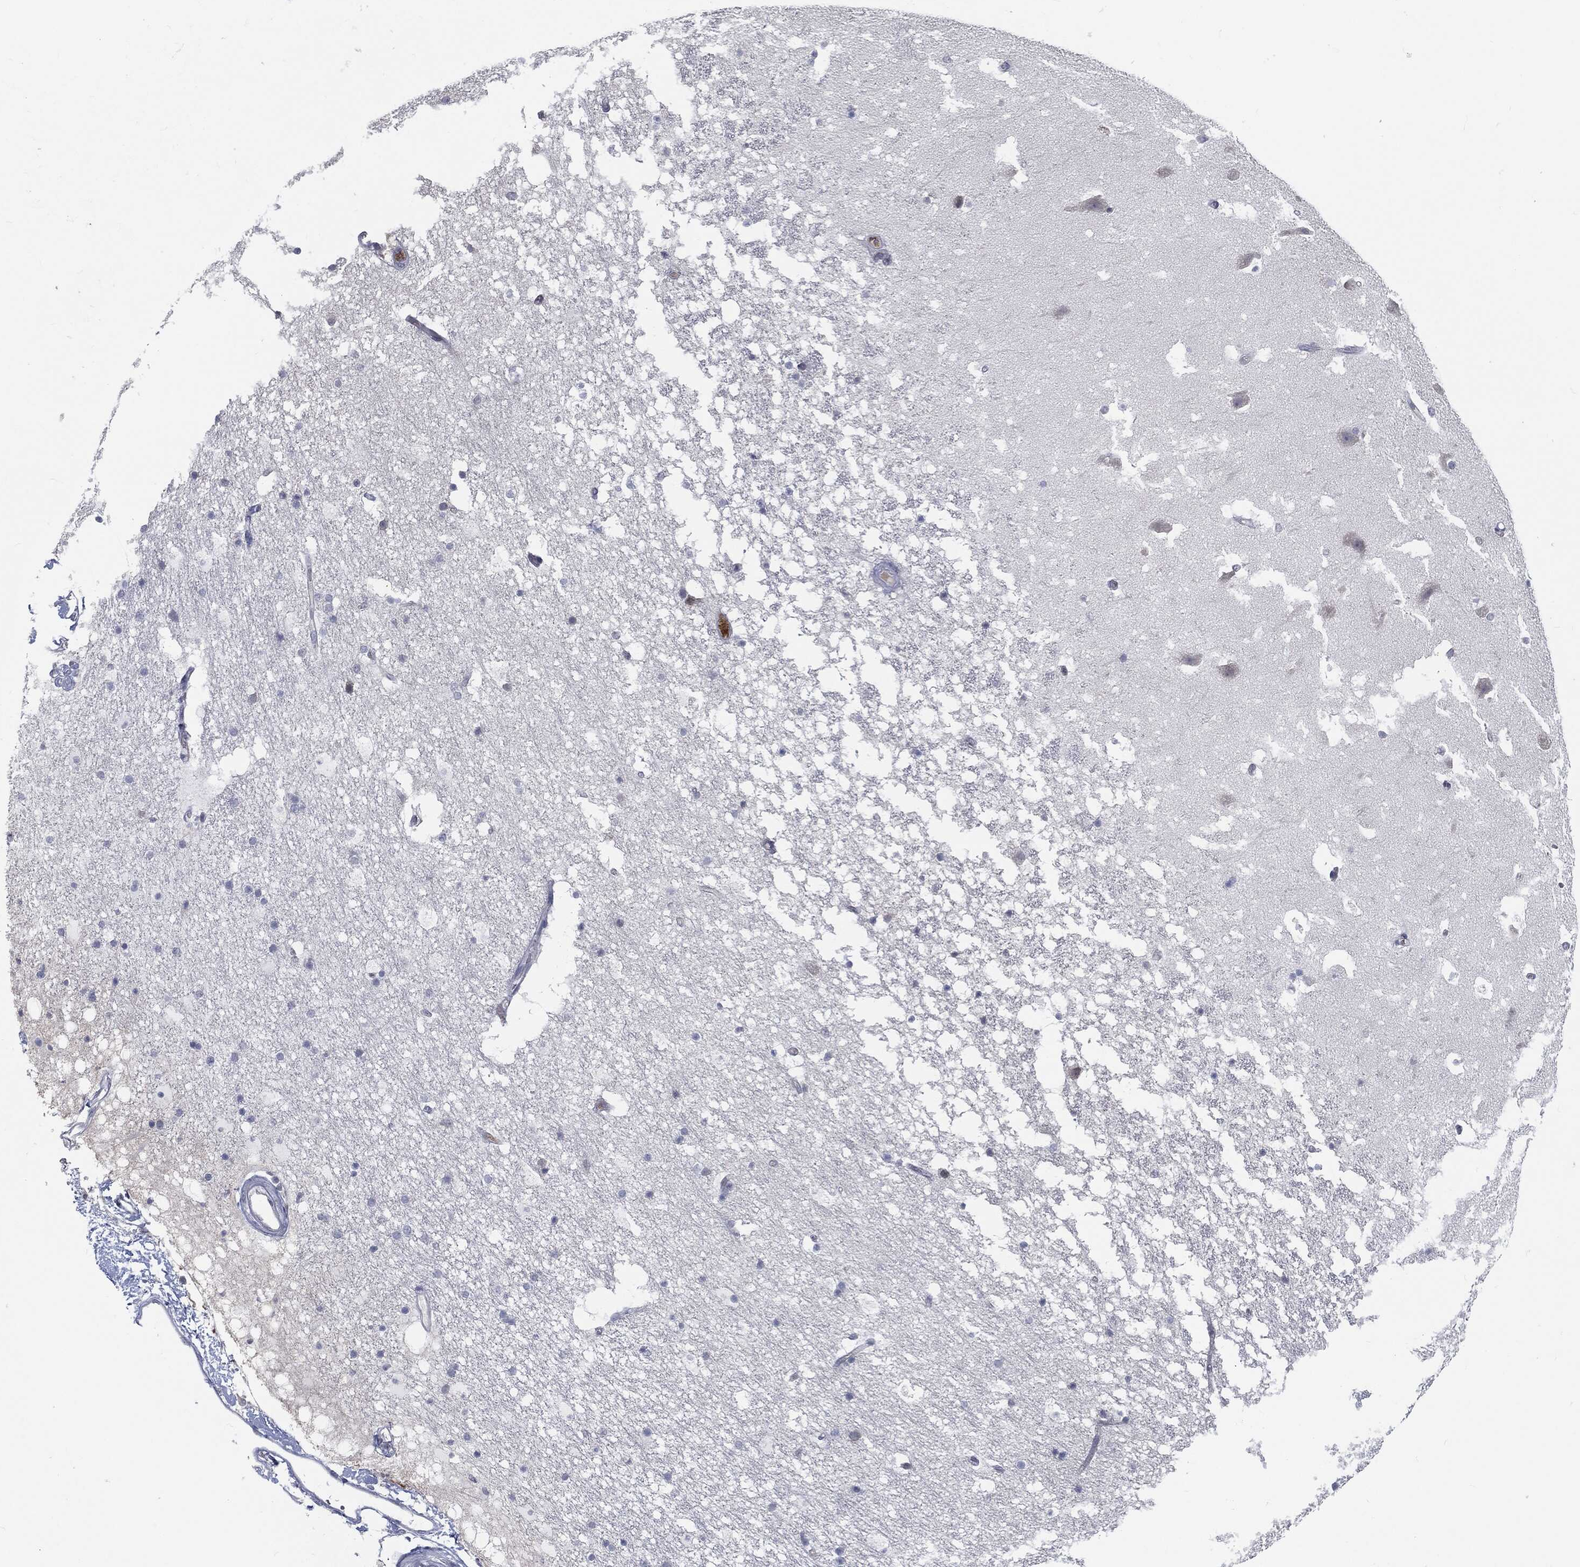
{"staining": {"intensity": "negative", "quantity": "none", "location": "none"}, "tissue": "hippocampus", "cell_type": "Glial cells", "image_type": "normal", "snomed": [{"axis": "morphology", "description": "Normal tissue, NOS"}, {"axis": "topography", "description": "Hippocampus"}], "caption": "Glial cells show no significant staining in normal hippocampus. The staining was performed using DAB (3,3'-diaminobenzidine) to visualize the protein expression in brown, while the nuclei were stained in blue with hematoxylin (Magnification: 20x).", "gene": "PROM1", "patient": {"sex": "male", "age": 51}}